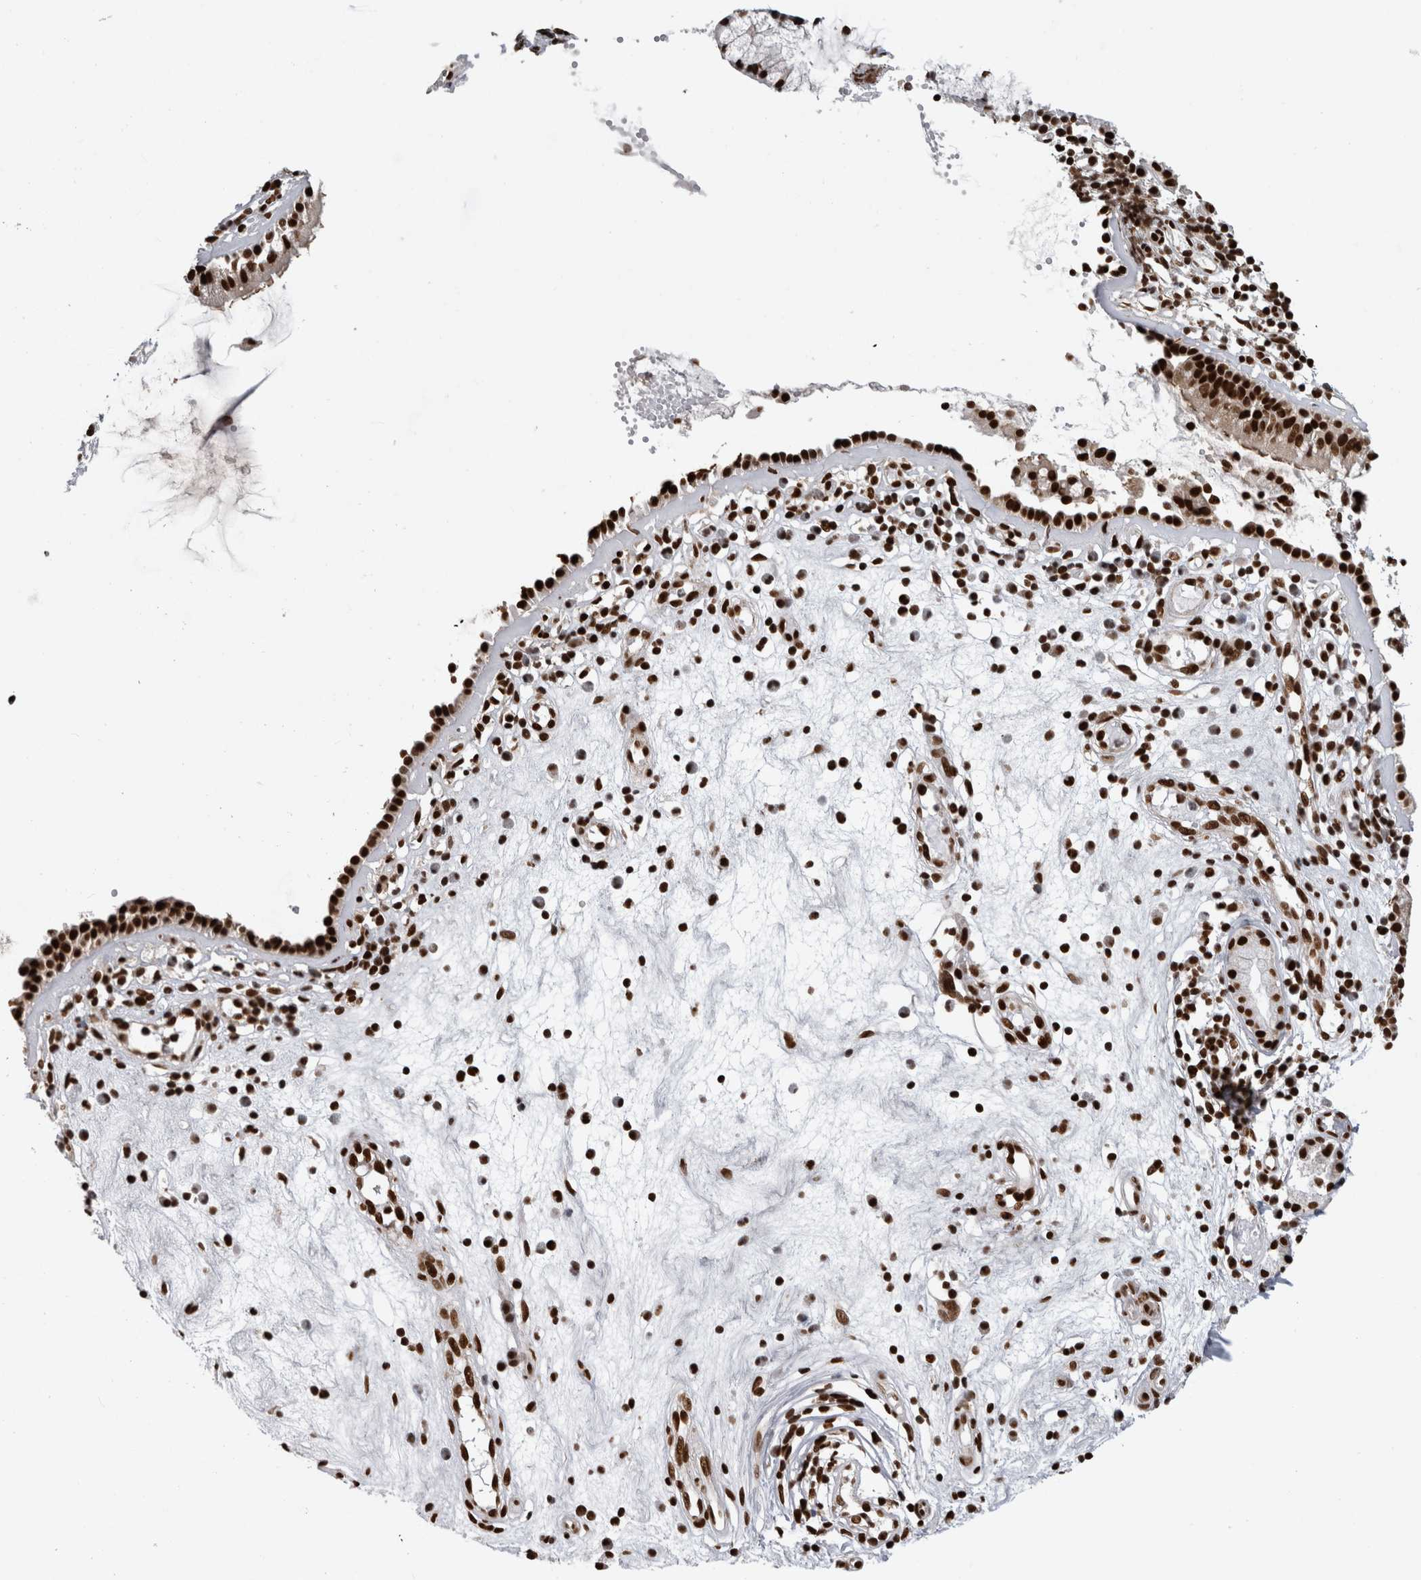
{"staining": {"intensity": "strong", "quantity": ">75%", "location": "nuclear"}, "tissue": "nasopharynx", "cell_type": "Respiratory epithelial cells", "image_type": "normal", "snomed": [{"axis": "morphology", "description": "Normal tissue, NOS"}, {"axis": "topography", "description": "Nasopharynx"}], "caption": "DAB (3,3'-diaminobenzidine) immunohistochemical staining of unremarkable nasopharynx exhibits strong nuclear protein positivity in about >75% of respiratory epithelial cells.", "gene": "ZSCAN2", "patient": {"sex": "female", "age": 39}}